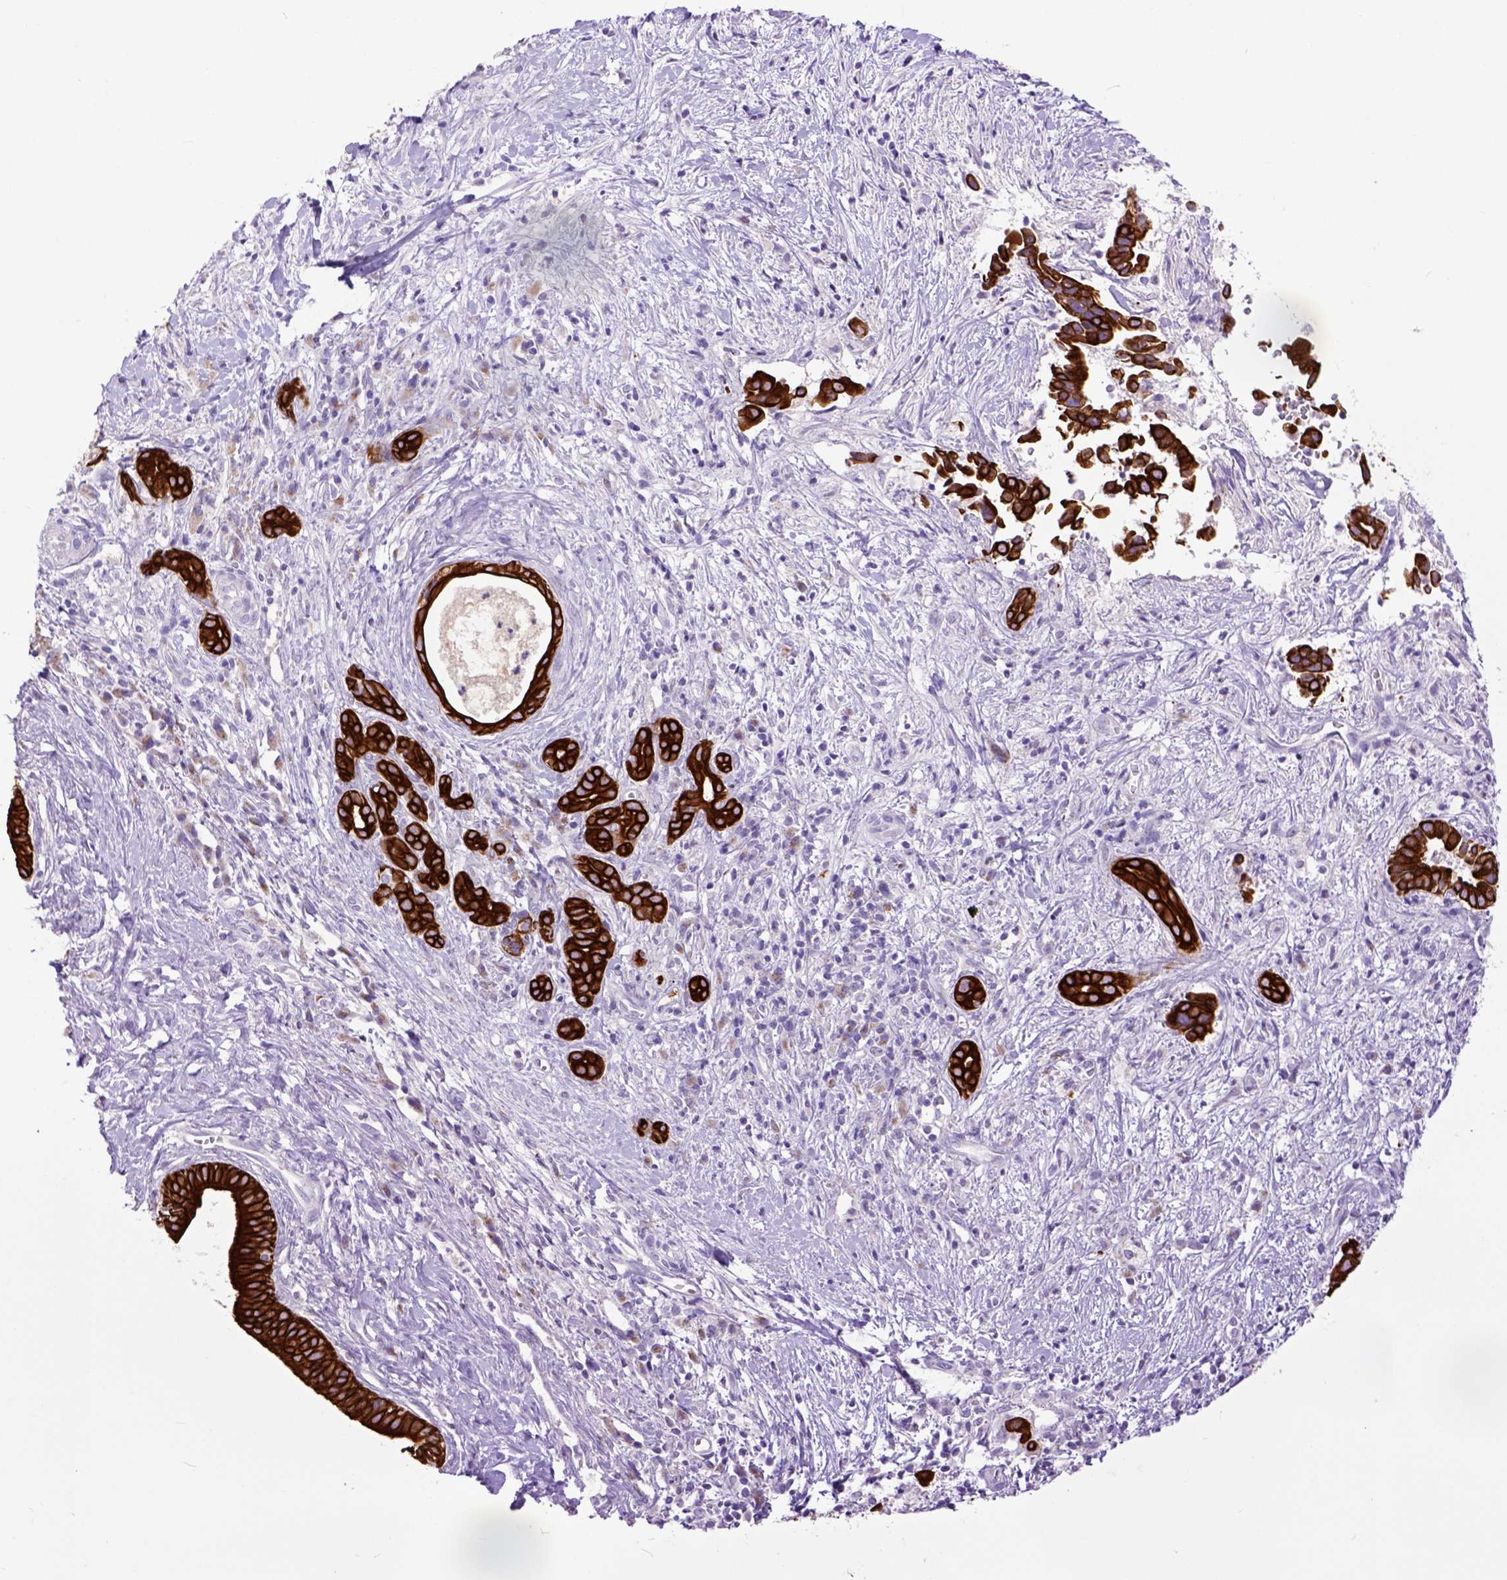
{"staining": {"intensity": "strong", "quantity": ">75%", "location": "cytoplasmic/membranous"}, "tissue": "pancreatic cancer", "cell_type": "Tumor cells", "image_type": "cancer", "snomed": [{"axis": "morphology", "description": "Adenocarcinoma, NOS"}, {"axis": "topography", "description": "Pancreas"}], "caption": "Protein expression analysis of pancreatic cancer shows strong cytoplasmic/membranous positivity in approximately >75% of tumor cells.", "gene": "RAB25", "patient": {"sex": "male", "age": 61}}